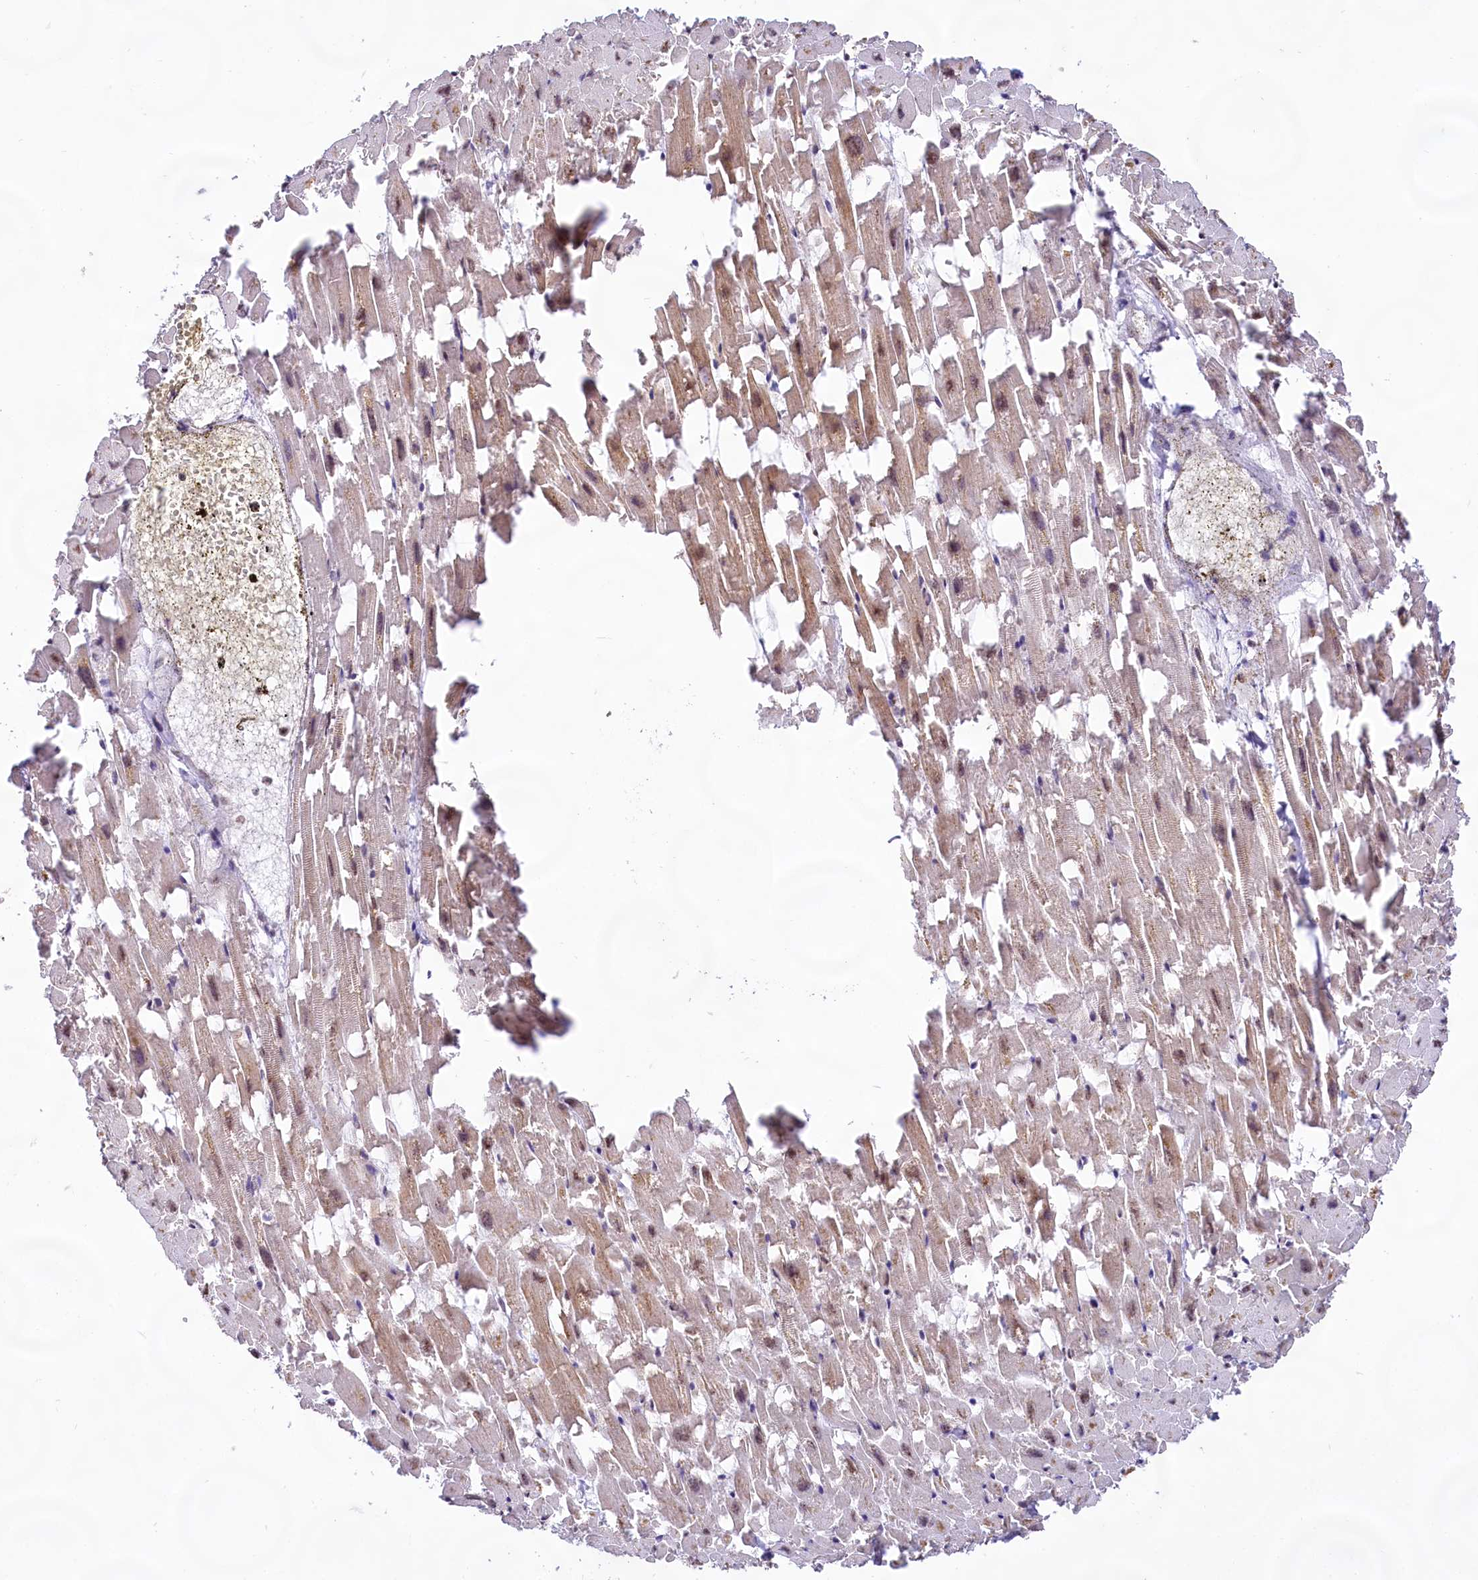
{"staining": {"intensity": "moderate", "quantity": ">75%", "location": "cytoplasmic/membranous,nuclear"}, "tissue": "heart muscle", "cell_type": "Cardiomyocytes", "image_type": "normal", "snomed": [{"axis": "morphology", "description": "Normal tissue, NOS"}, {"axis": "topography", "description": "Heart"}], "caption": "Immunohistochemical staining of unremarkable heart muscle exhibits >75% levels of moderate cytoplasmic/membranous,nuclear protein expression in approximately >75% of cardiomyocytes.", "gene": "HIRA", "patient": {"sex": "female", "age": 64}}